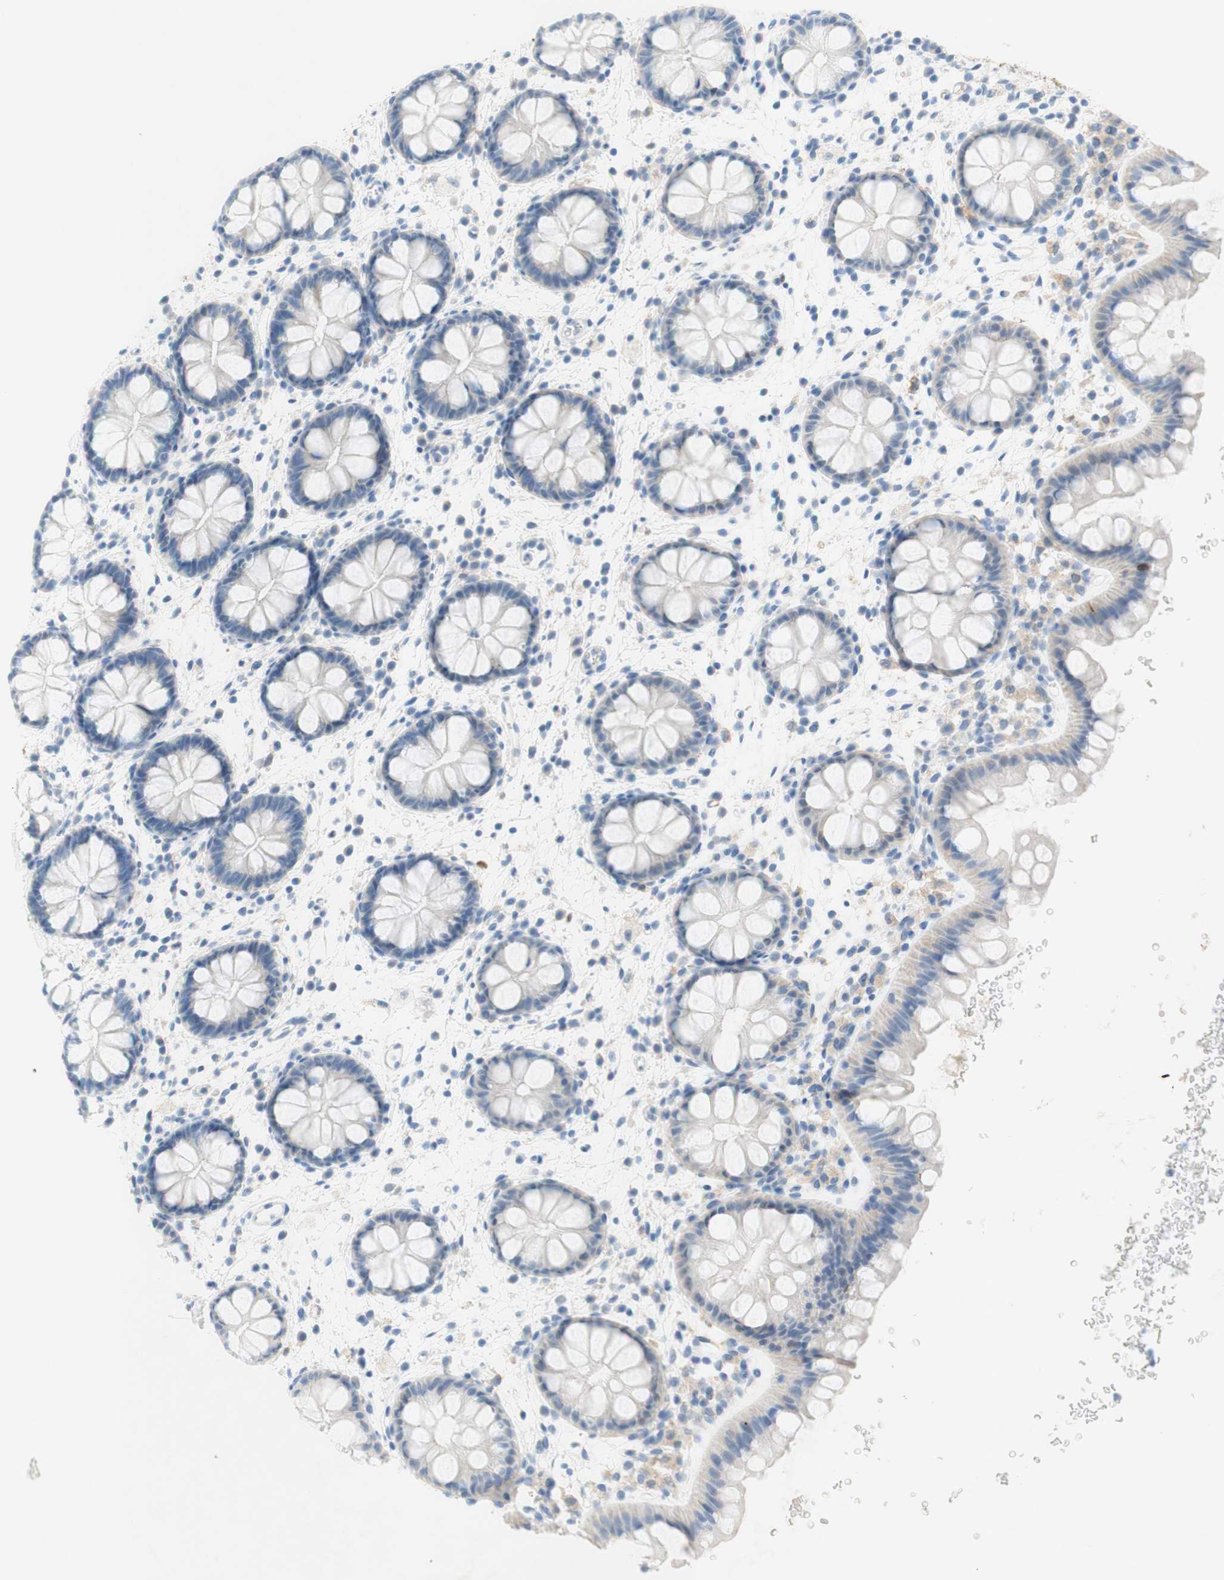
{"staining": {"intensity": "weak", "quantity": "<25%", "location": "cytoplasmic/membranous"}, "tissue": "rectum", "cell_type": "Glandular cells", "image_type": "normal", "snomed": [{"axis": "morphology", "description": "Normal tissue, NOS"}, {"axis": "topography", "description": "Rectum"}], "caption": "Image shows no significant protein expression in glandular cells of unremarkable rectum. Brightfield microscopy of IHC stained with DAB (3,3'-diaminobenzidine) (brown) and hematoxylin (blue), captured at high magnification.", "gene": "POLR2J3", "patient": {"sex": "female", "age": 24}}